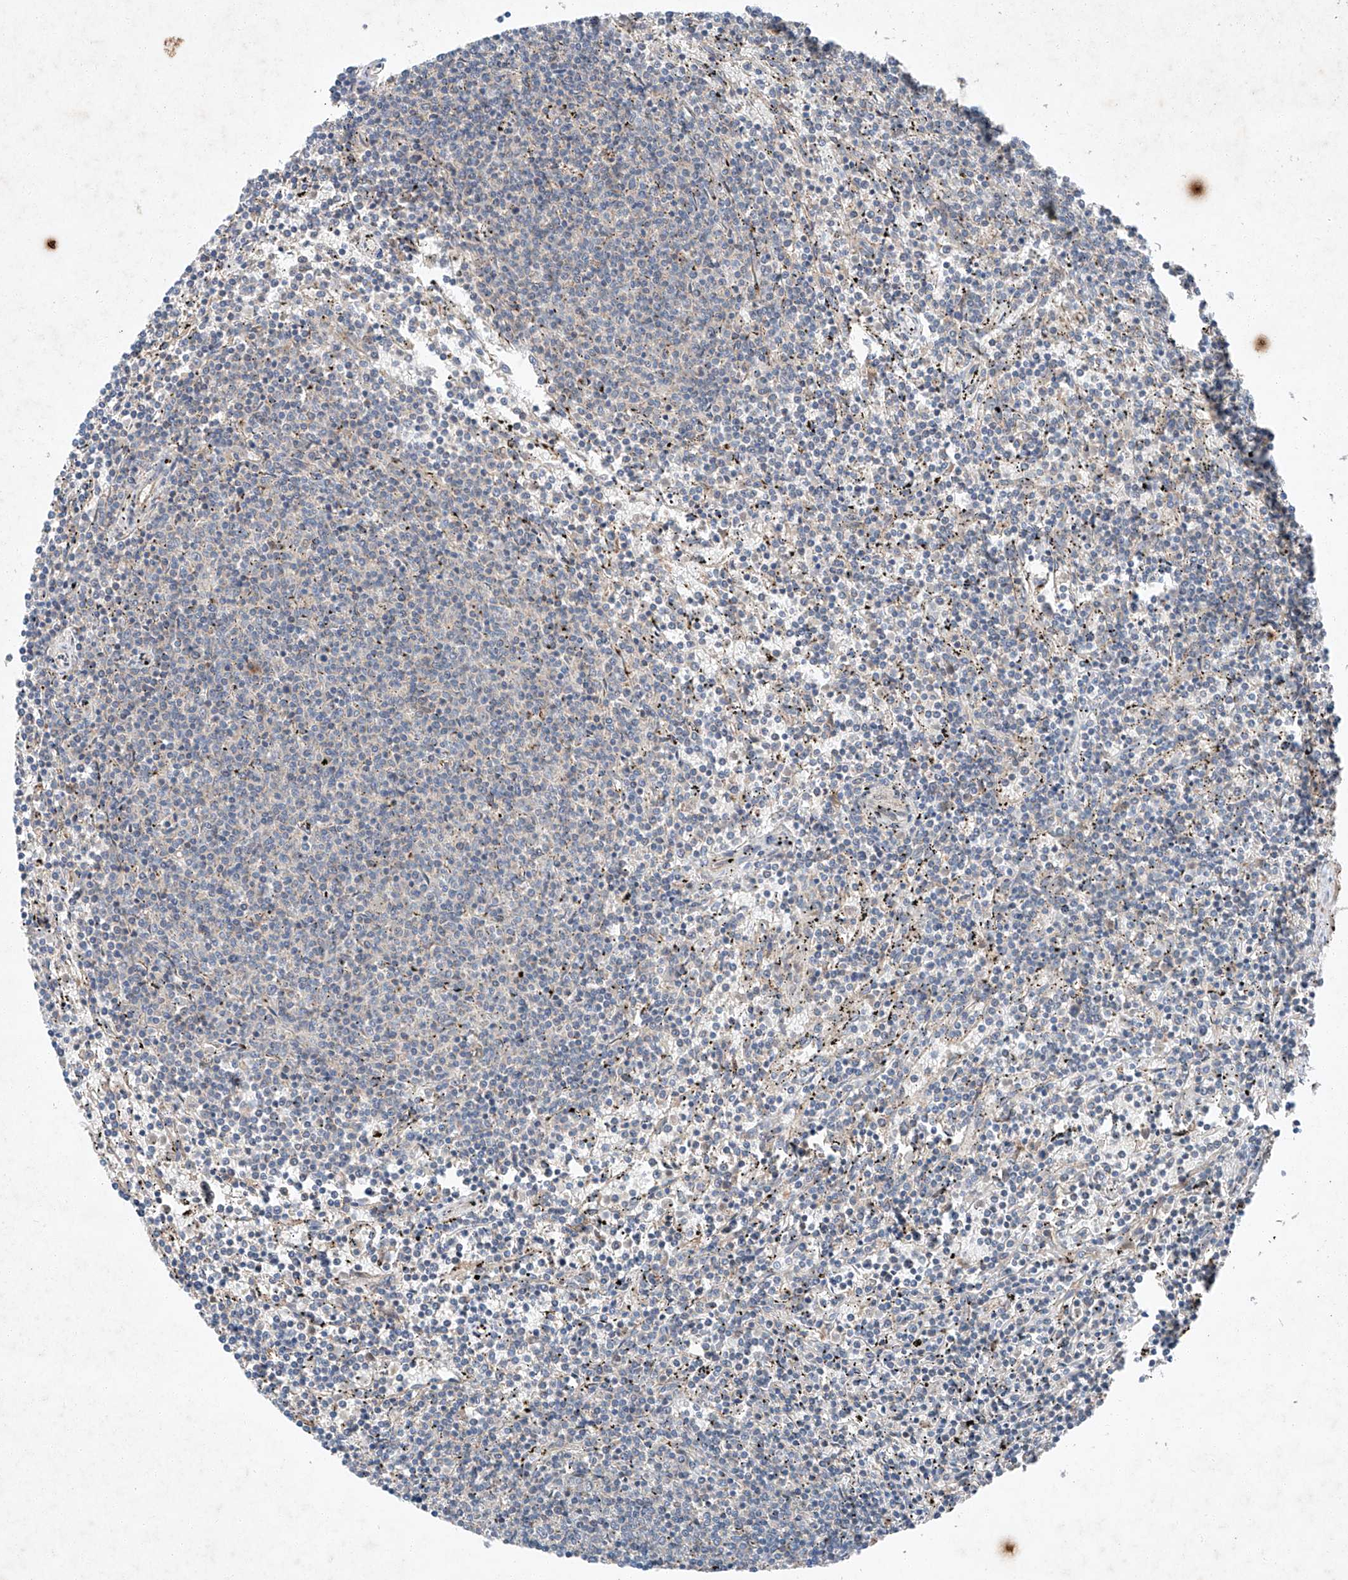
{"staining": {"intensity": "negative", "quantity": "none", "location": "none"}, "tissue": "lymphoma", "cell_type": "Tumor cells", "image_type": "cancer", "snomed": [{"axis": "morphology", "description": "Malignant lymphoma, non-Hodgkin's type, Low grade"}, {"axis": "topography", "description": "Spleen"}], "caption": "Immunohistochemical staining of low-grade malignant lymphoma, non-Hodgkin's type exhibits no significant expression in tumor cells.", "gene": "RUSC1", "patient": {"sex": "female", "age": 50}}